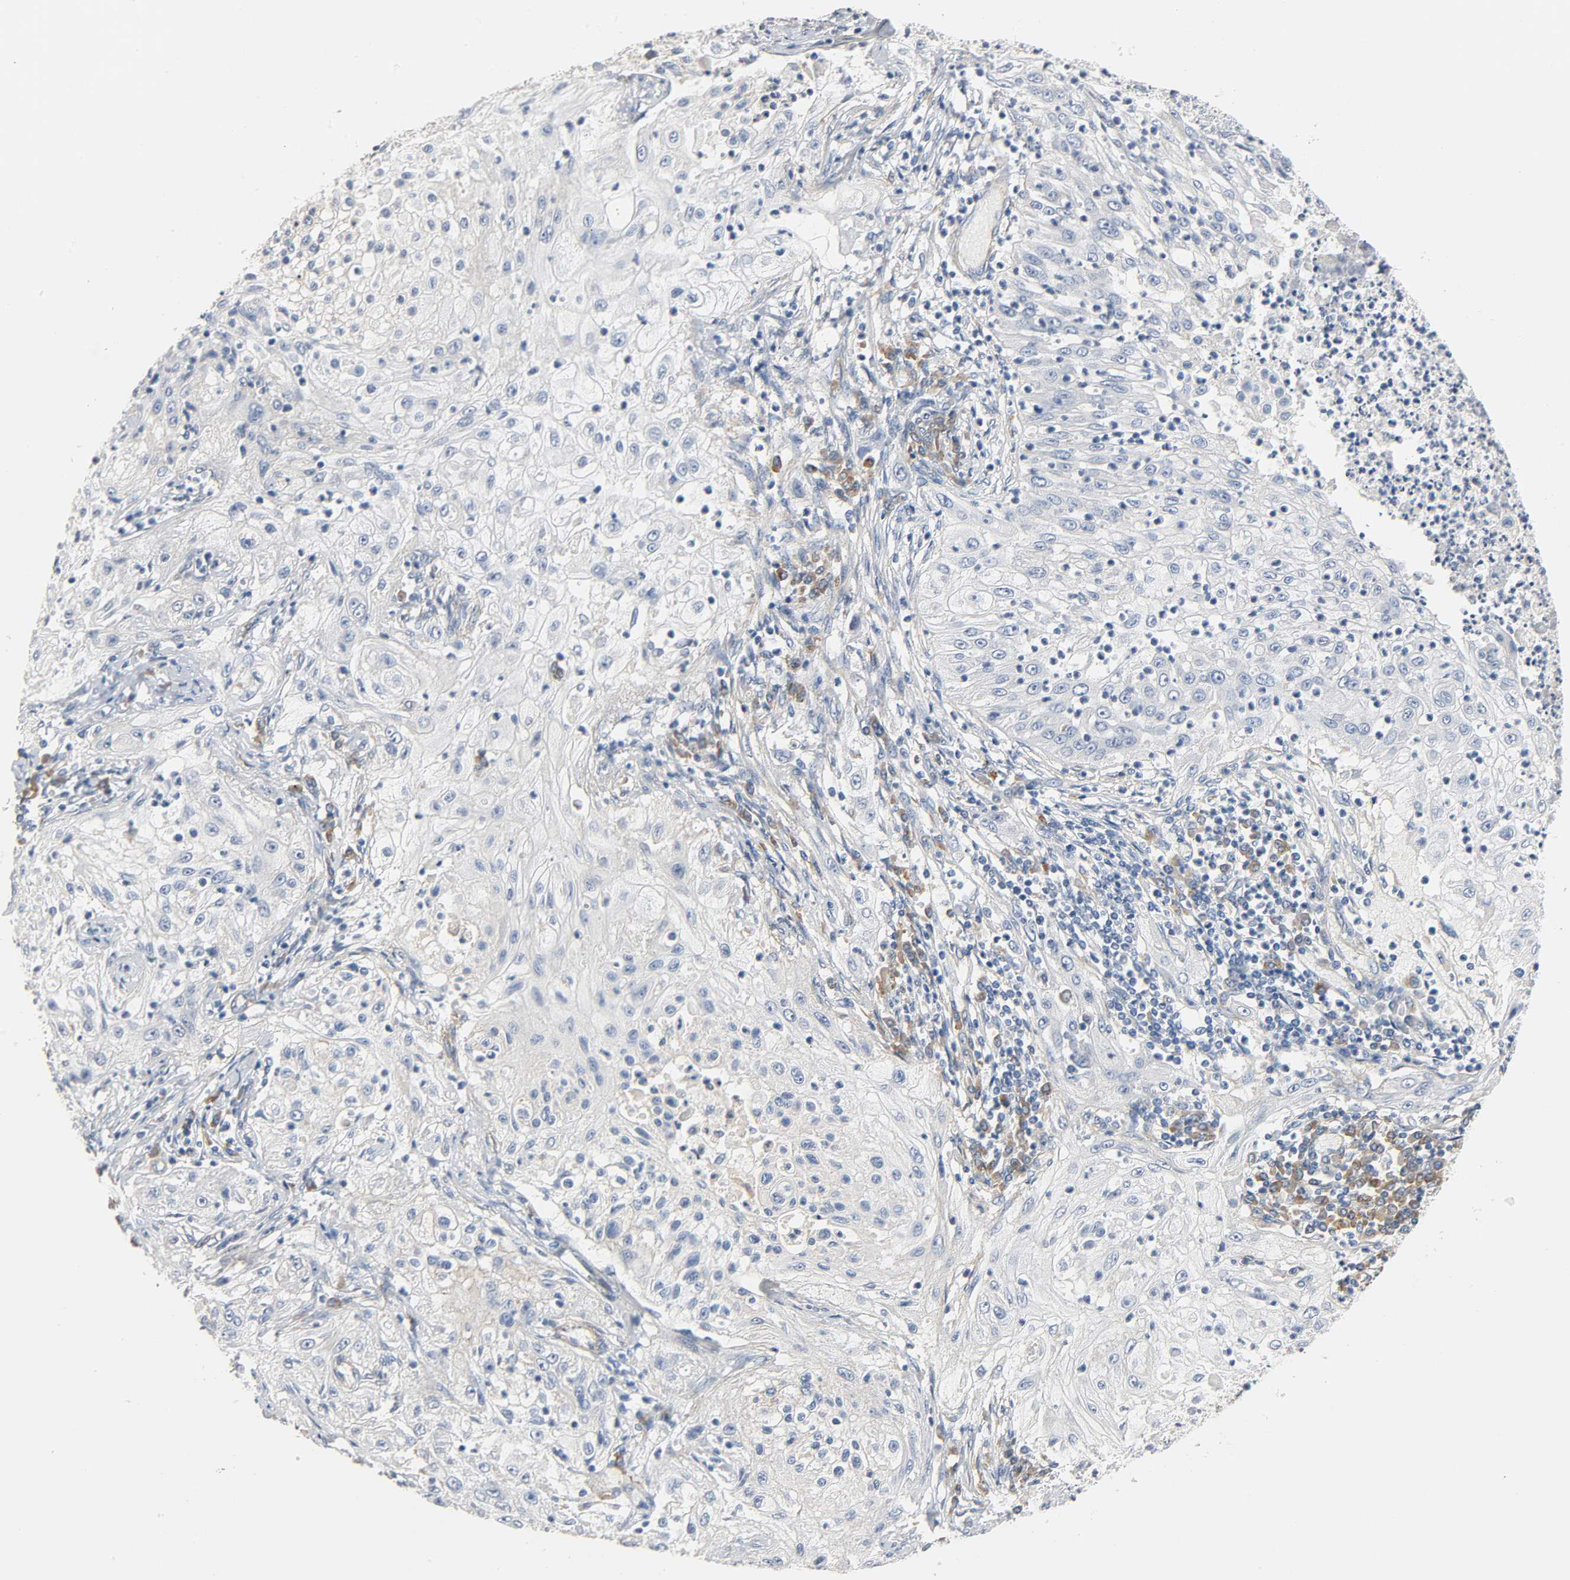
{"staining": {"intensity": "negative", "quantity": "none", "location": "none"}, "tissue": "lung cancer", "cell_type": "Tumor cells", "image_type": "cancer", "snomed": [{"axis": "morphology", "description": "Inflammation, NOS"}, {"axis": "morphology", "description": "Squamous cell carcinoma, NOS"}, {"axis": "topography", "description": "Lymph node"}, {"axis": "topography", "description": "Soft tissue"}, {"axis": "topography", "description": "Lung"}], "caption": "Human lung cancer stained for a protein using immunohistochemistry (IHC) displays no staining in tumor cells.", "gene": "ARPC1A", "patient": {"sex": "male", "age": 66}}